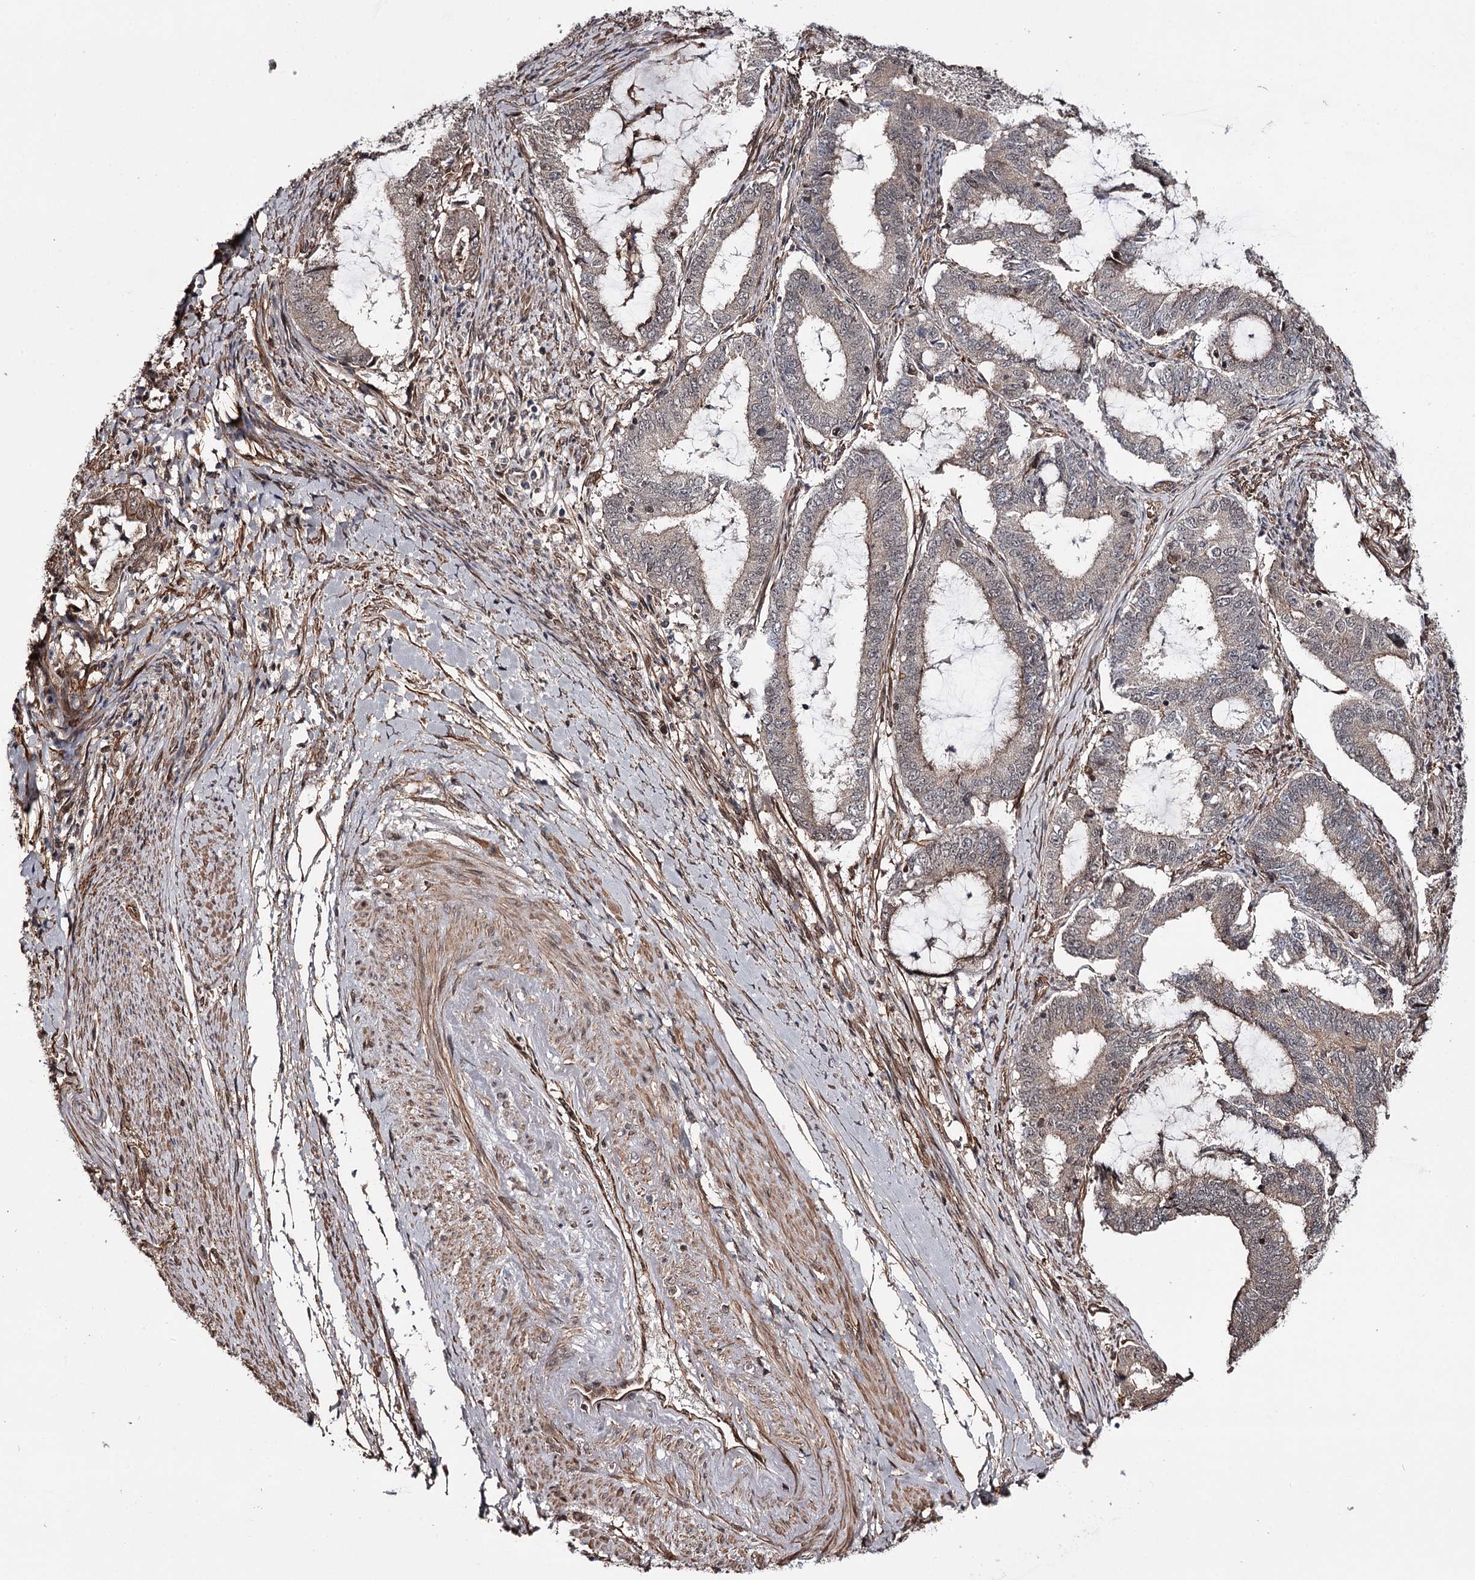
{"staining": {"intensity": "weak", "quantity": "25%-75%", "location": "cytoplasmic/membranous"}, "tissue": "endometrial cancer", "cell_type": "Tumor cells", "image_type": "cancer", "snomed": [{"axis": "morphology", "description": "Adenocarcinoma, NOS"}, {"axis": "topography", "description": "Endometrium"}], "caption": "Weak cytoplasmic/membranous protein expression is seen in approximately 25%-75% of tumor cells in endometrial adenocarcinoma.", "gene": "TTC33", "patient": {"sex": "female", "age": 51}}